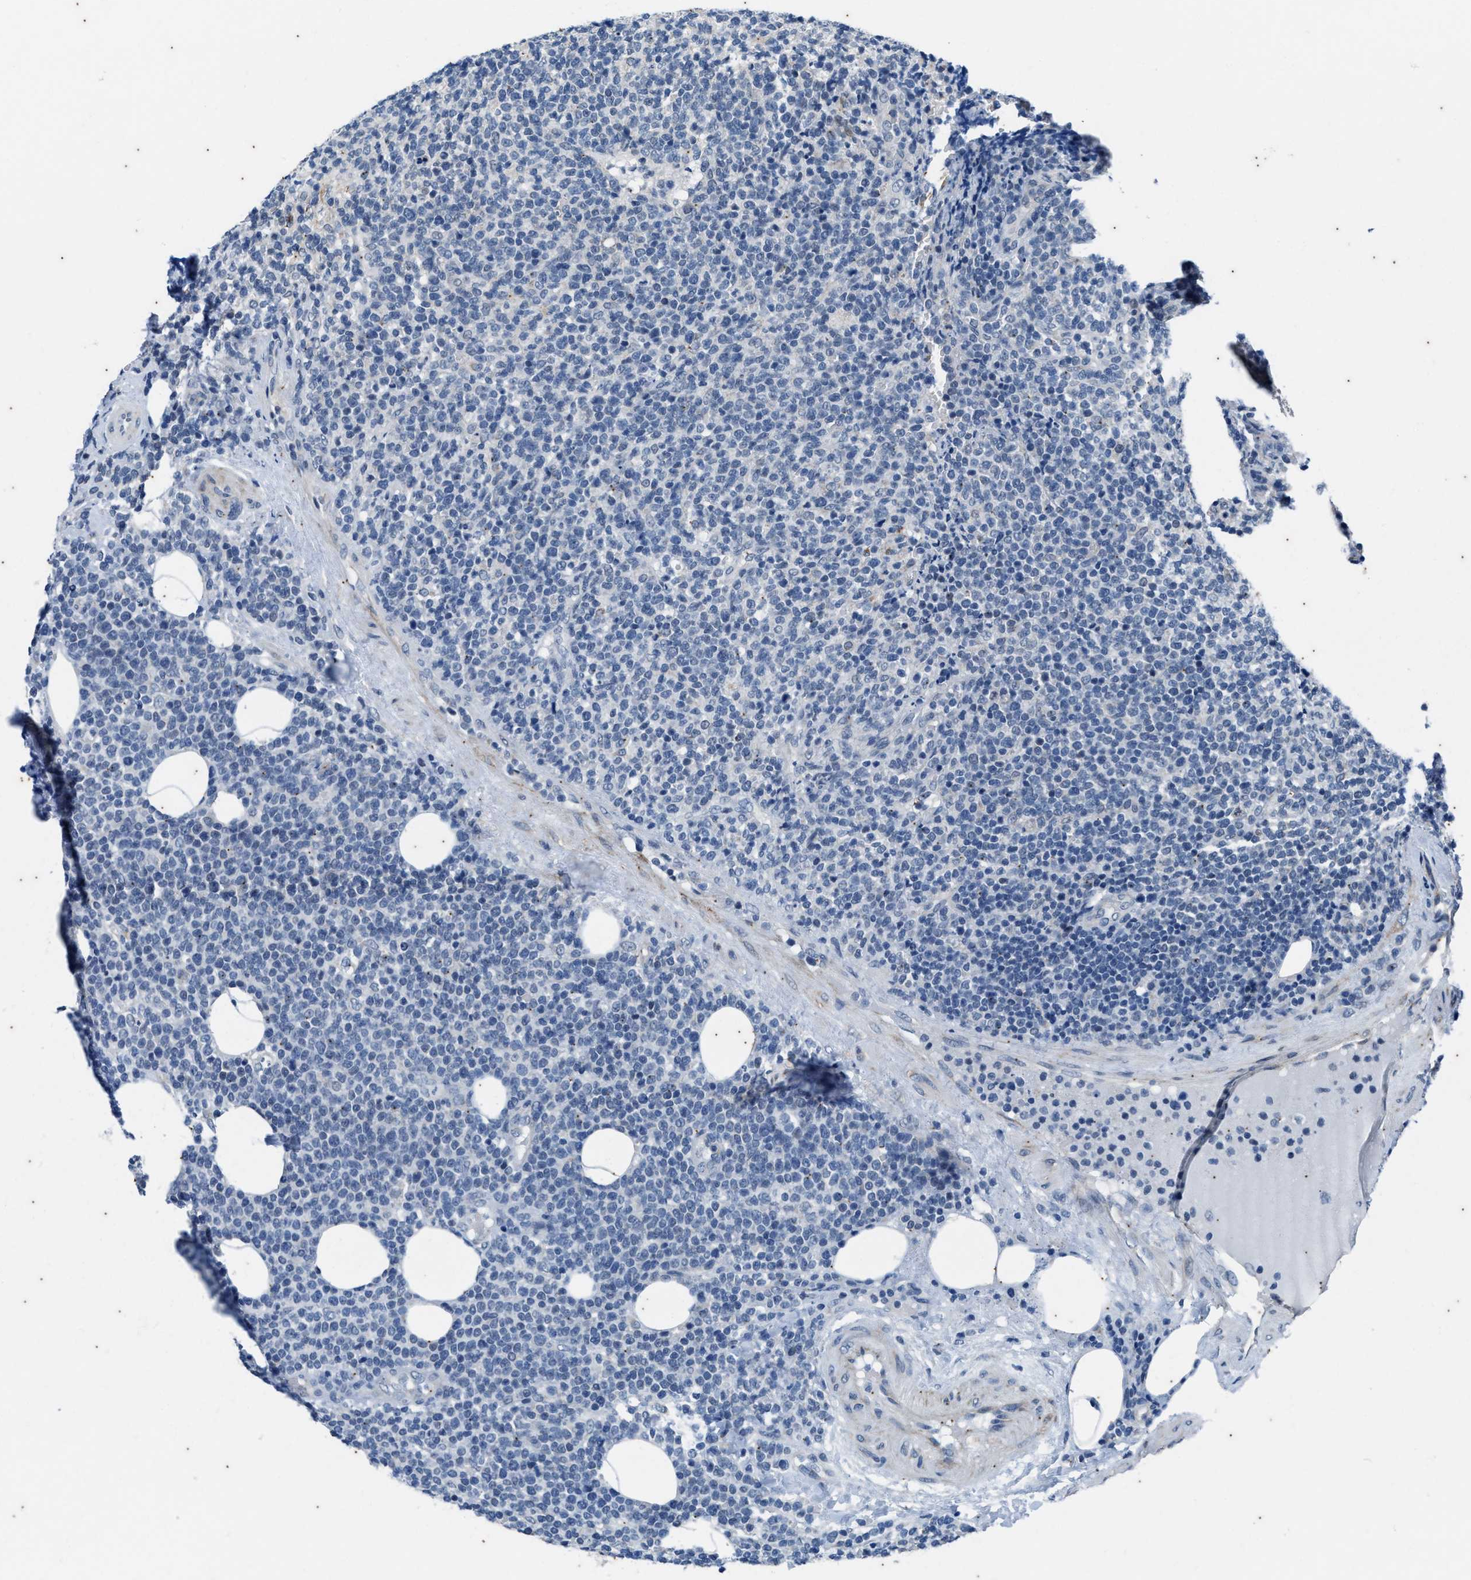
{"staining": {"intensity": "negative", "quantity": "none", "location": "none"}, "tissue": "lymphoma", "cell_type": "Tumor cells", "image_type": "cancer", "snomed": [{"axis": "morphology", "description": "Malignant lymphoma, non-Hodgkin's type, High grade"}, {"axis": "topography", "description": "Lymph node"}], "caption": "Photomicrograph shows no protein staining in tumor cells of lymphoma tissue.", "gene": "KIF24", "patient": {"sex": "male", "age": 61}}